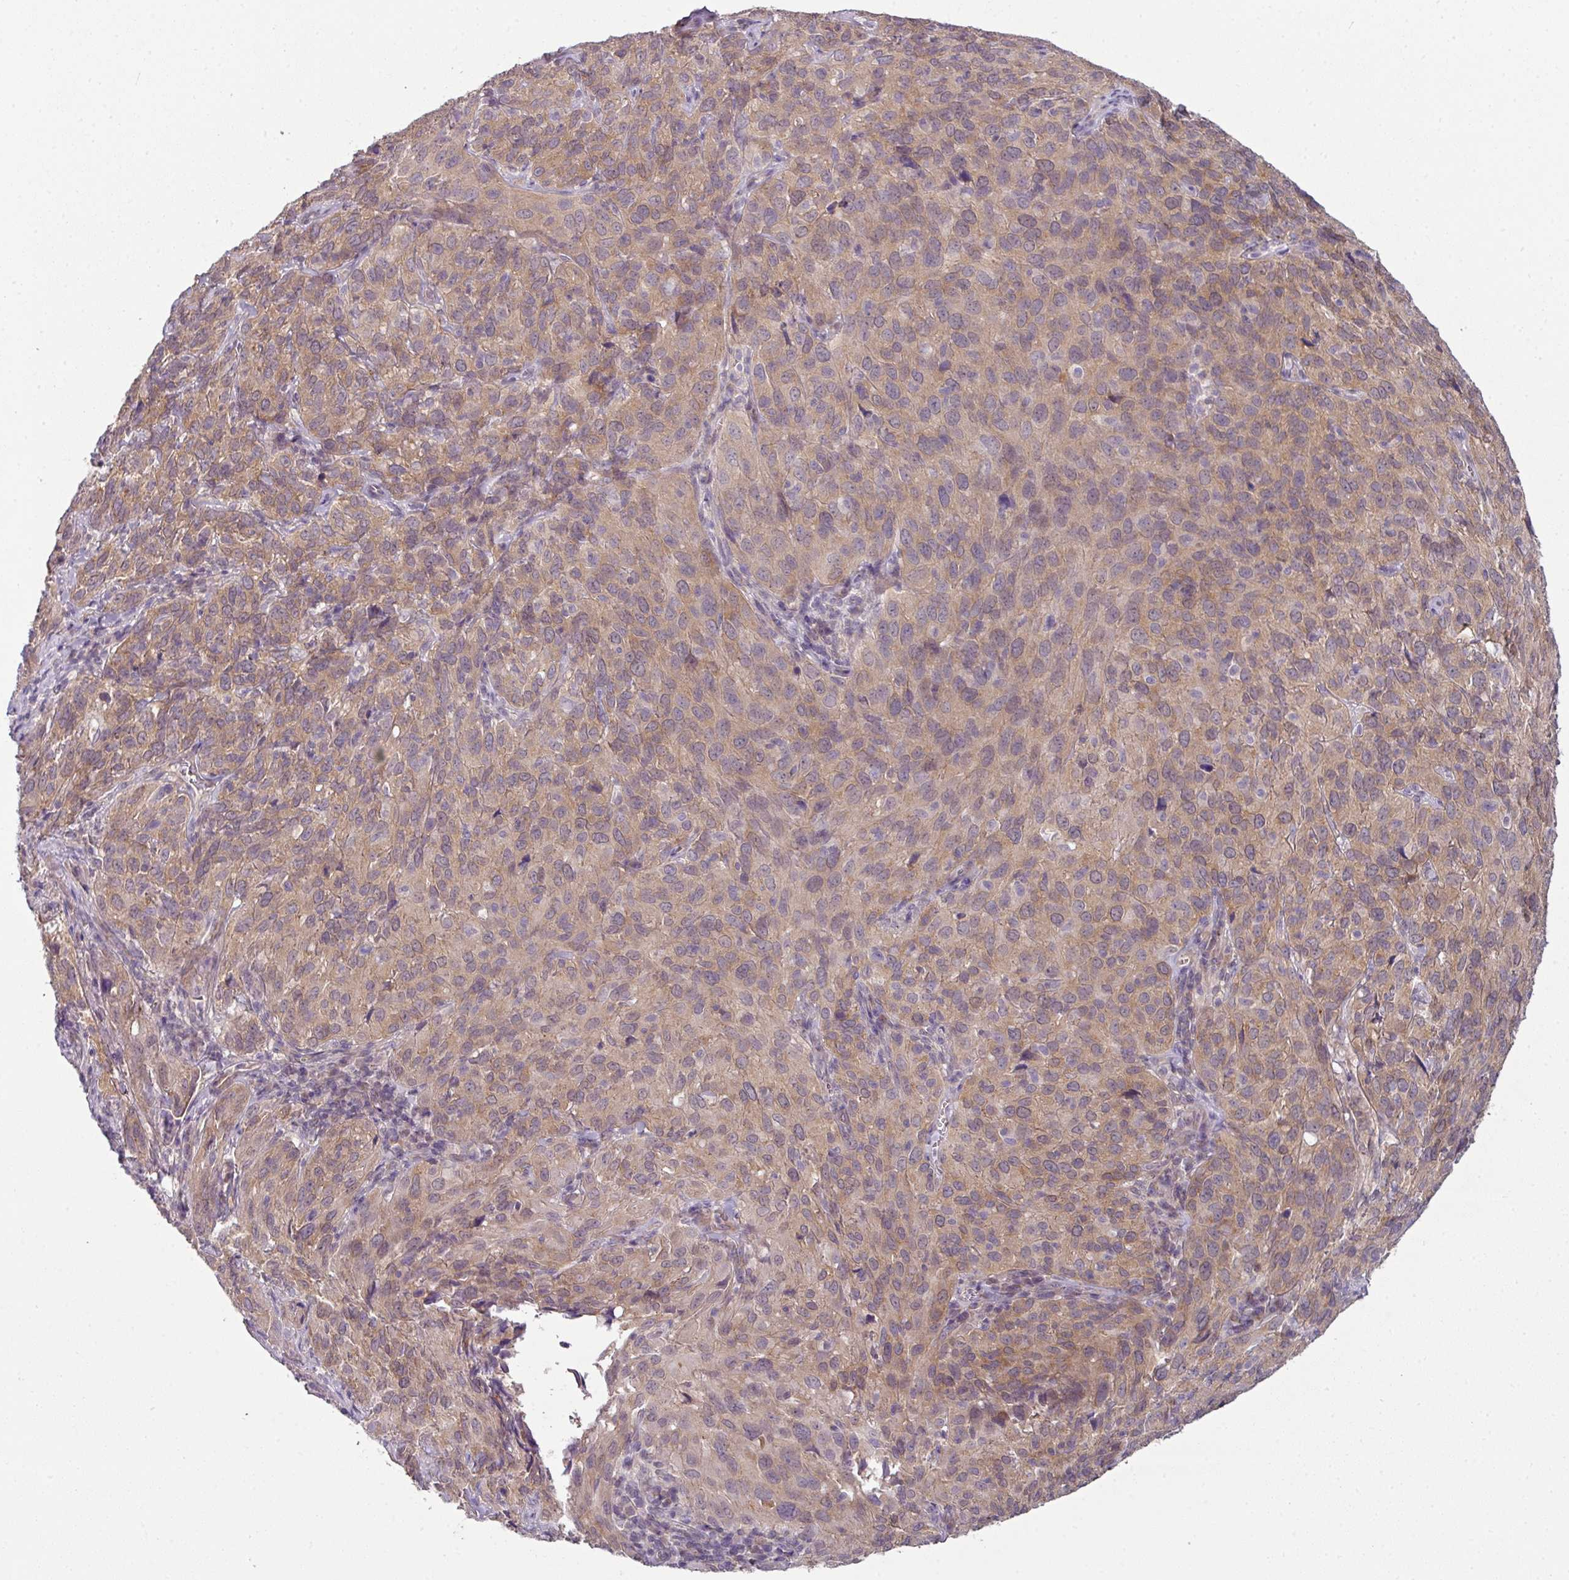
{"staining": {"intensity": "moderate", "quantity": ">75%", "location": "cytoplasmic/membranous"}, "tissue": "cervical cancer", "cell_type": "Tumor cells", "image_type": "cancer", "snomed": [{"axis": "morphology", "description": "Squamous cell carcinoma, NOS"}, {"axis": "topography", "description": "Cervix"}], "caption": "A photomicrograph of cervical squamous cell carcinoma stained for a protein exhibits moderate cytoplasmic/membranous brown staining in tumor cells.", "gene": "DERPC", "patient": {"sex": "female", "age": 51}}